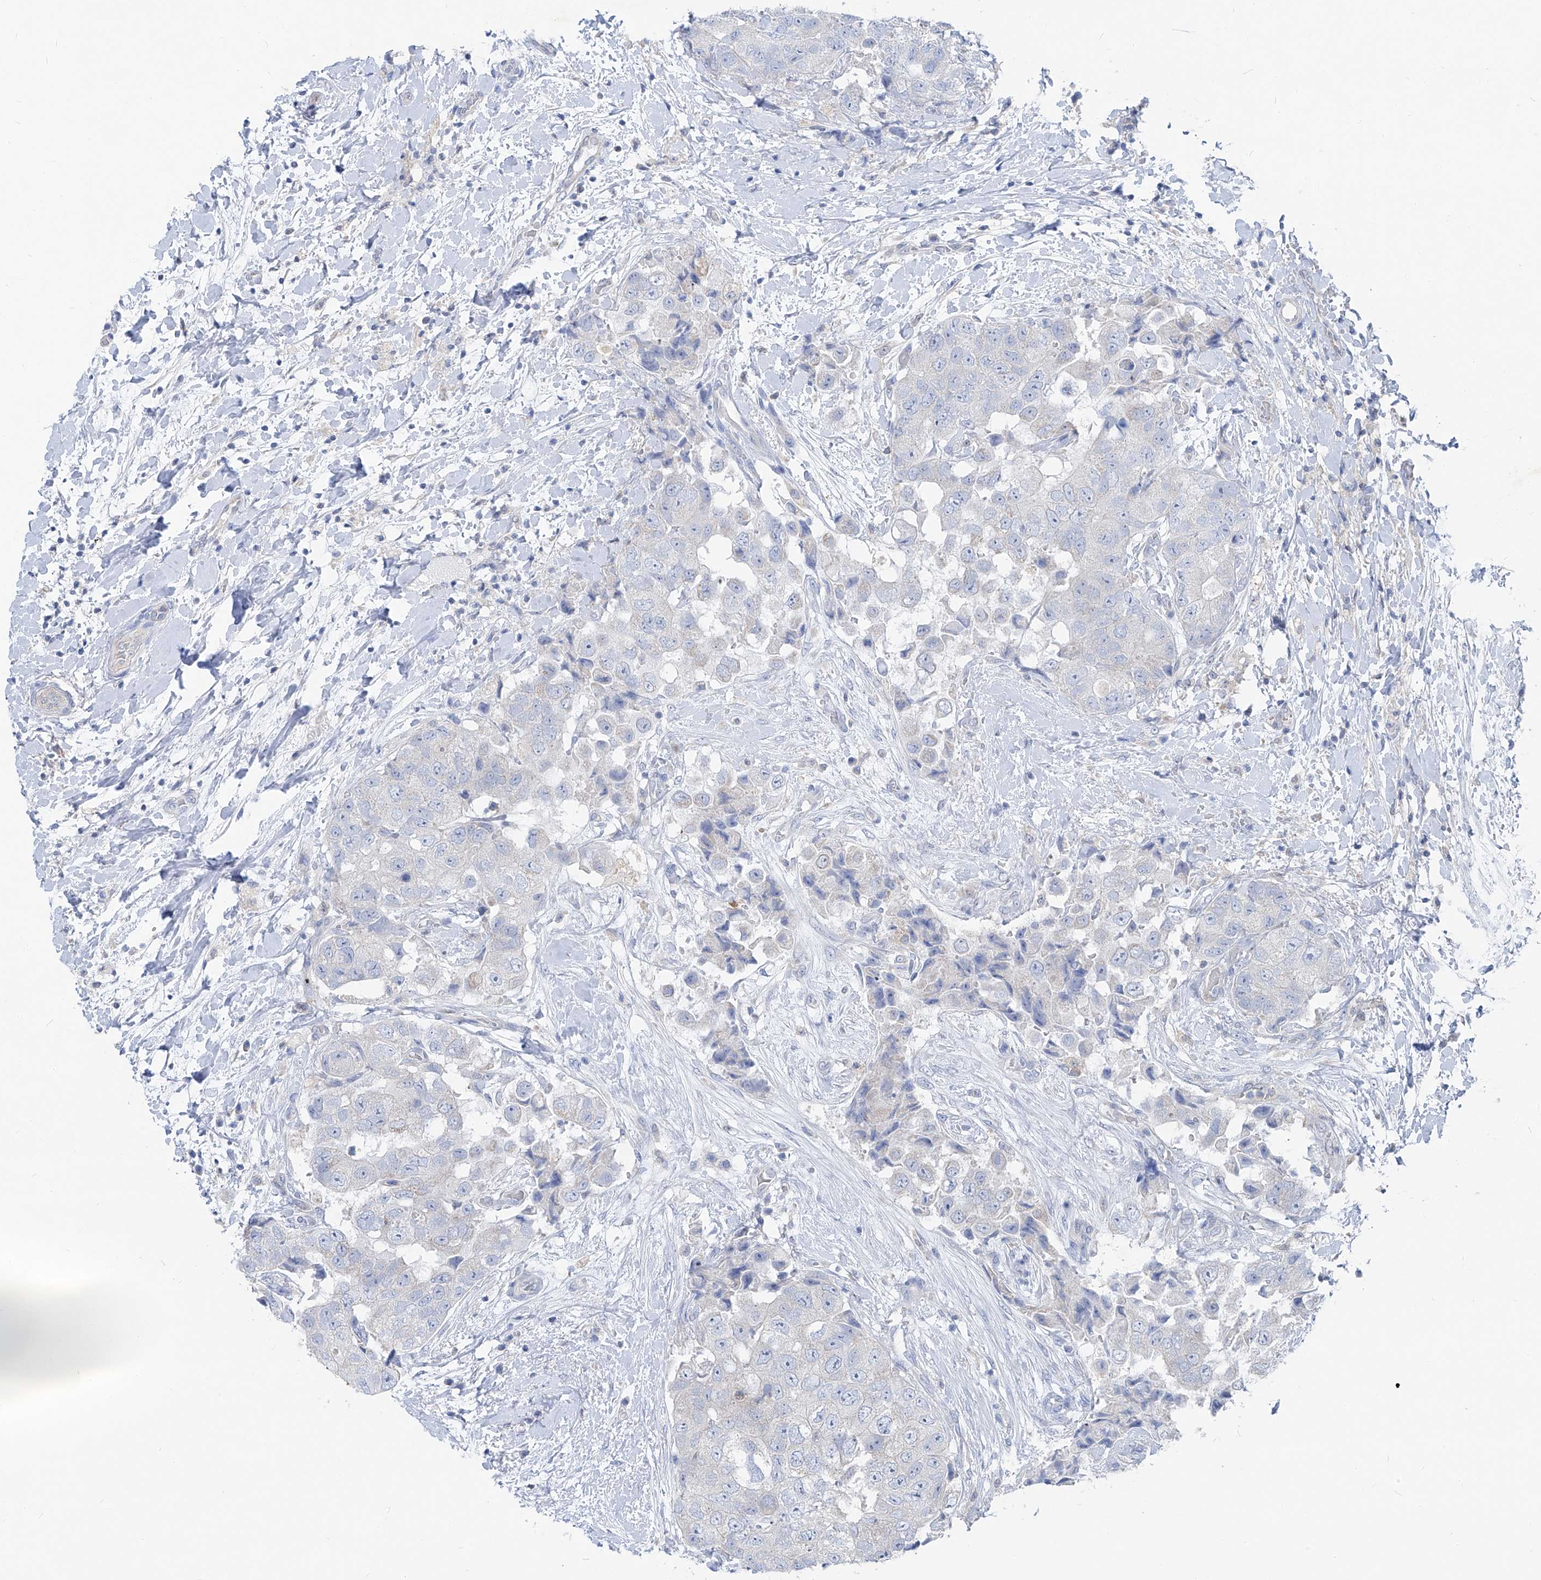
{"staining": {"intensity": "weak", "quantity": "<25%", "location": "cytoplasmic/membranous"}, "tissue": "breast cancer", "cell_type": "Tumor cells", "image_type": "cancer", "snomed": [{"axis": "morphology", "description": "Normal tissue, NOS"}, {"axis": "morphology", "description": "Duct carcinoma"}, {"axis": "topography", "description": "Breast"}], "caption": "The image shows no staining of tumor cells in breast infiltrating ductal carcinoma. (DAB immunohistochemistry, high magnification).", "gene": "UFL1", "patient": {"sex": "female", "age": 62}}